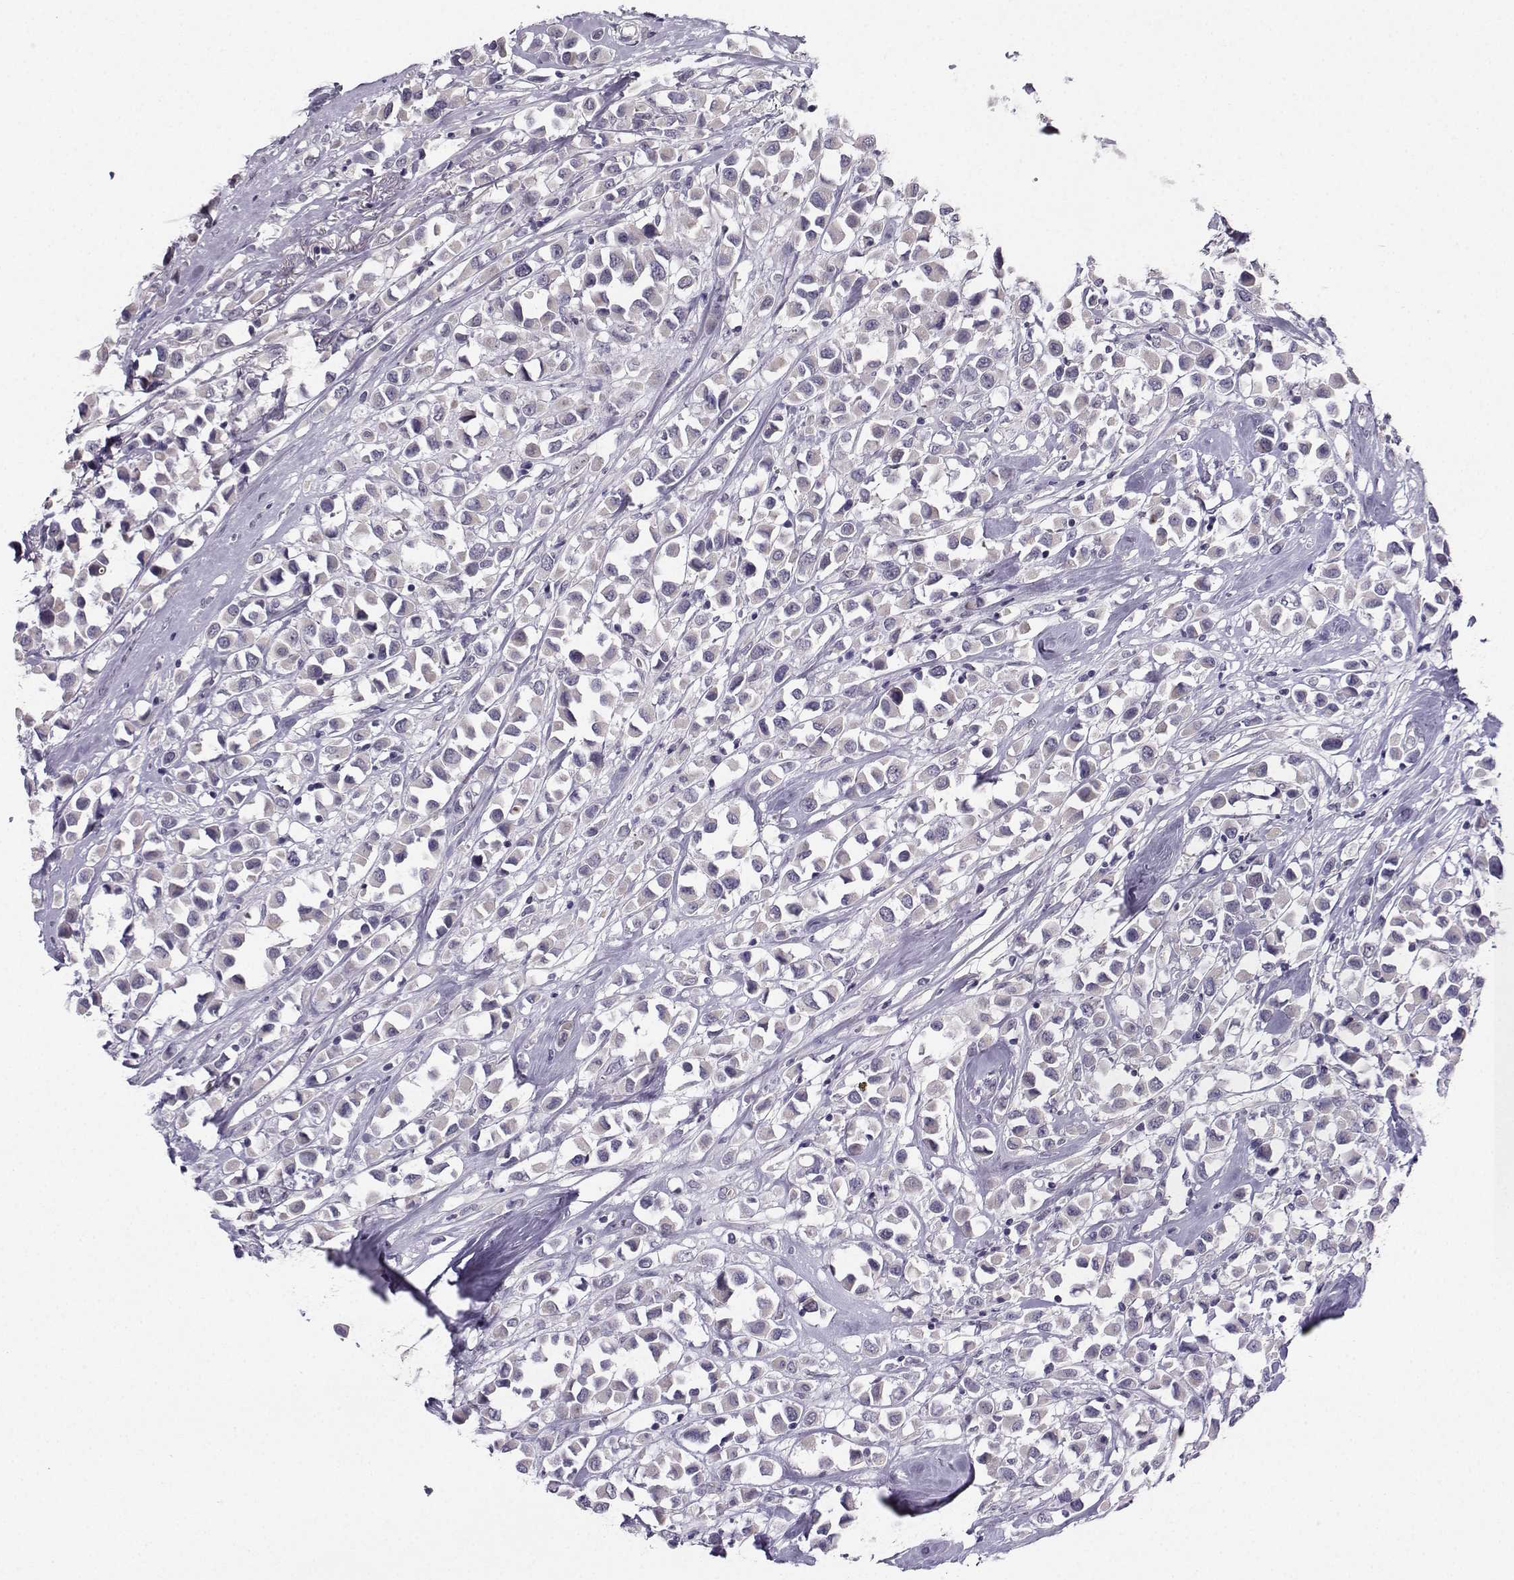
{"staining": {"intensity": "negative", "quantity": "none", "location": "none"}, "tissue": "breast cancer", "cell_type": "Tumor cells", "image_type": "cancer", "snomed": [{"axis": "morphology", "description": "Duct carcinoma"}, {"axis": "topography", "description": "Breast"}], "caption": "Protein analysis of breast cancer (invasive ductal carcinoma) exhibits no significant positivity in tumor cells.", "gene": "LIN28A", "patient": {"sex": "female", "age": 61}}